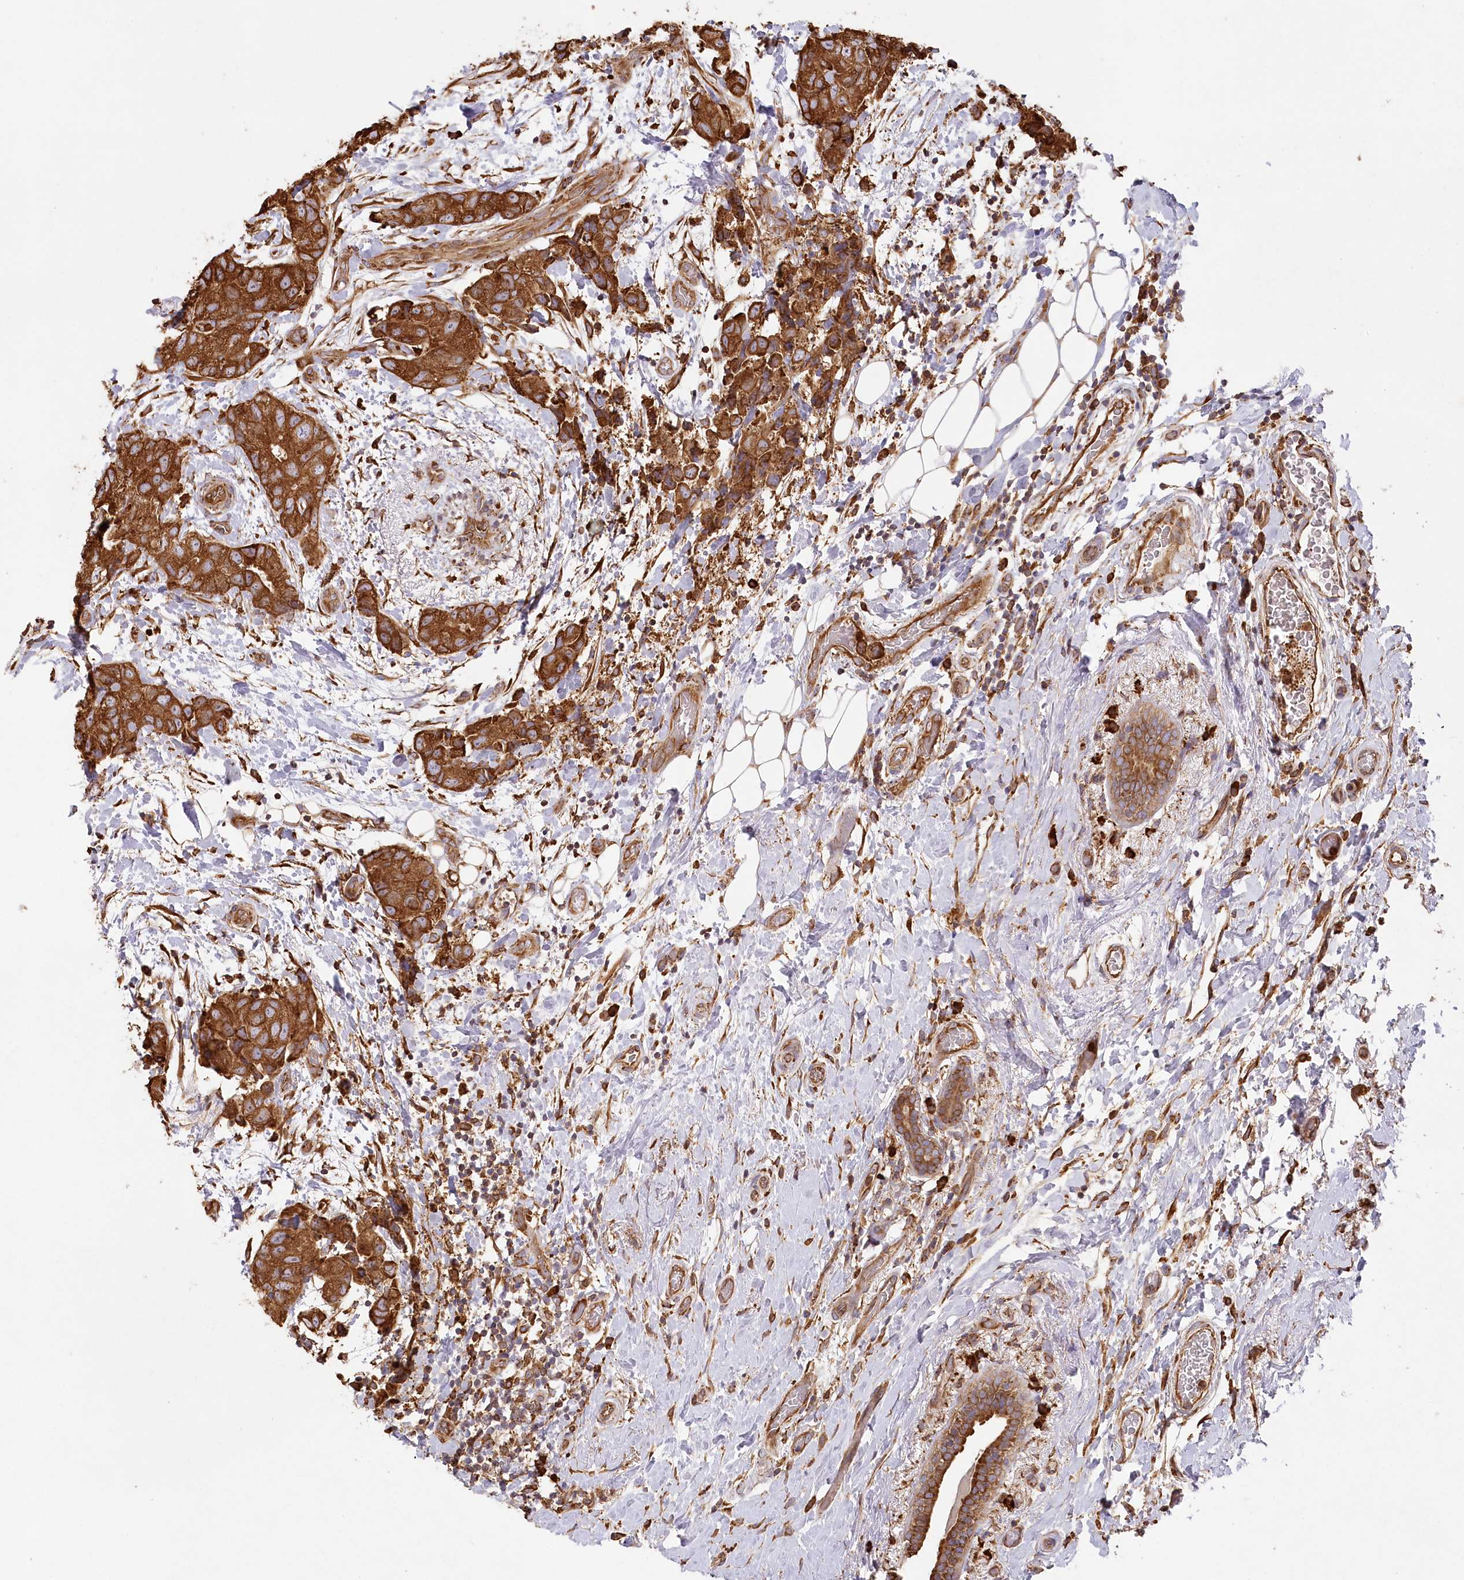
{"staining": {"intensity": "strong", "quantity": ">75%", "location": "cytoplasmic/membranous"}, "tissue": "breast cancer", "cell_type": "Tumor cells", "image_type": "cancer", "snomed": [{"axis": "morphology", "description": "Duct carcinoma"}, {"axis": "topography", "description": "Breast"}], "caption": "Breast intraductal carcinoma stained with a protein marker demonstrates strong staining in tumor cells.", "gene": "ACAP2", "patient": {"sex": "female", "age": 62}}